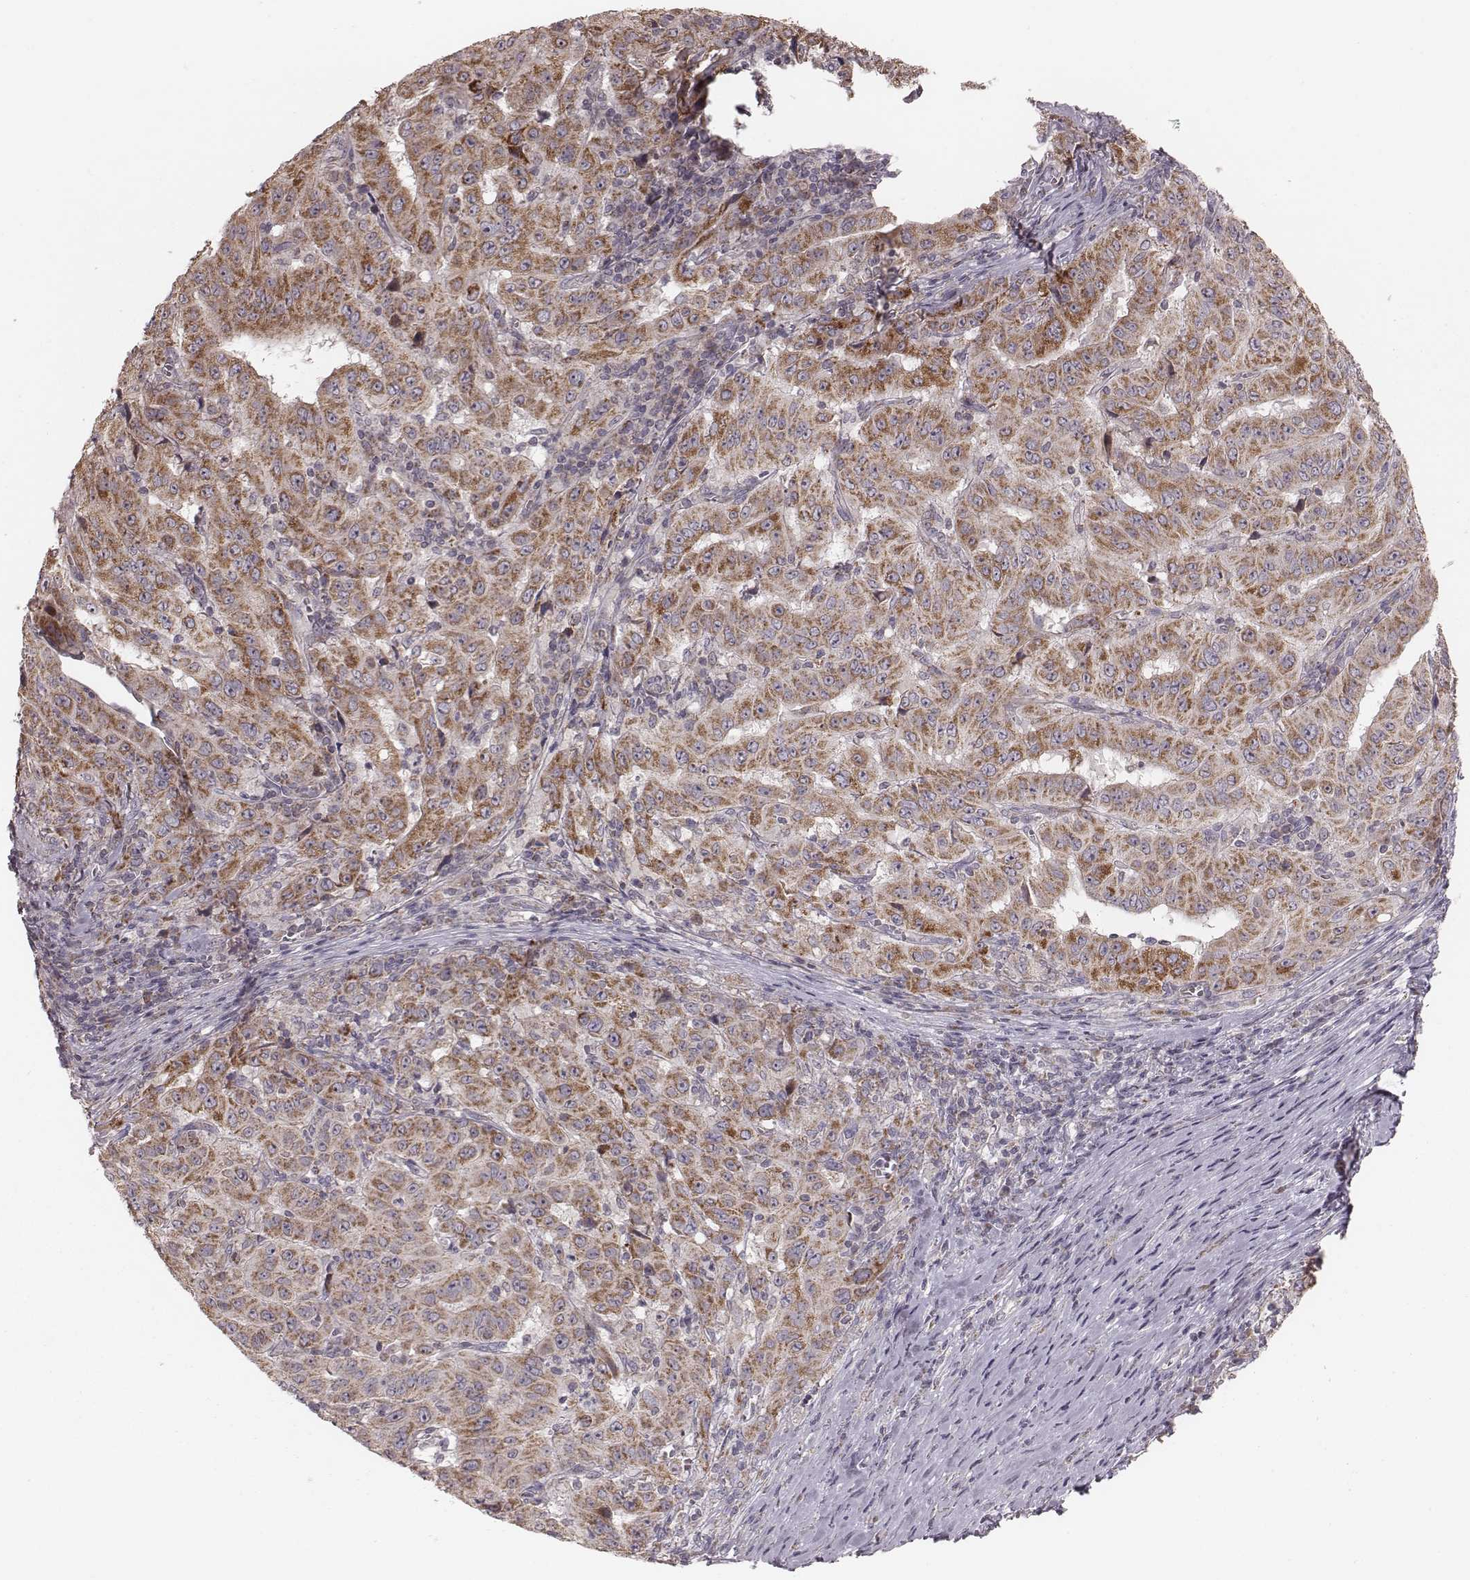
{"staining": {"intensity": "moderate", "quantity": ">75%", "location": "cytoplasmic/membranous"}, "tissue": "pancreatic cancer", "cell_type": "Tumor cells", "image_type": "cancer", "snomed": [{"axis": "morphology", "description": "Adenocarcinoma, NOS"}, {"axis": "topography", "description": "Pancreas"}], "caption": "A brown stain labels moderate cytoplasmic/membranous expression of a protein in human pancreatic cancer (adenocarcinoma) tumor cells.", "gene": "MRPS27", "patient": {"sex": "male", "age": 63}}